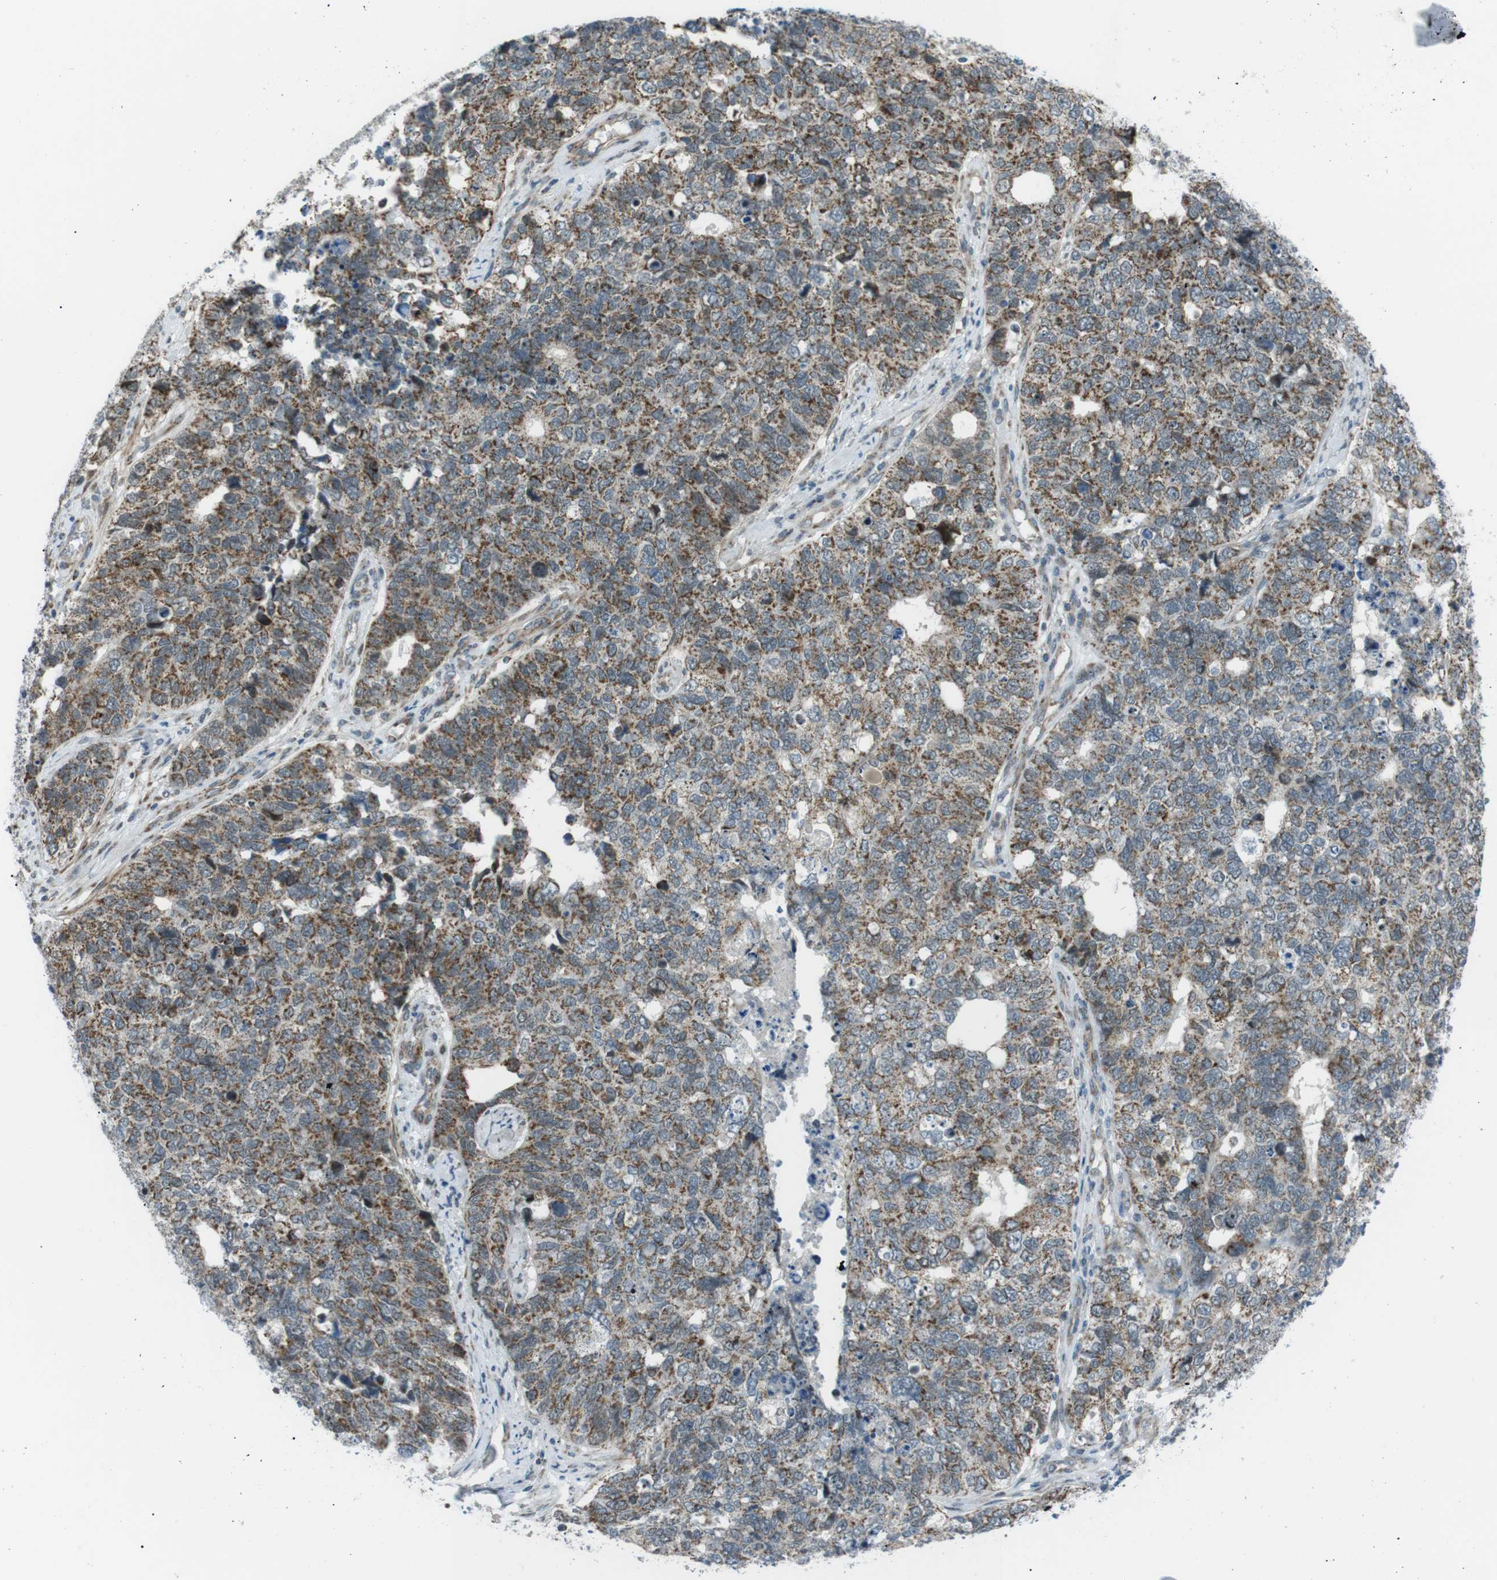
{"staining": {"intensity": "moderate", "quantity": ">75%", "location": "cytoplasmic/membranous"}, "tissue": "cervical cancer", "cell_type": "Tumor cells", "image_type": "cancer", "snomed": [{"axis": "morphology", "description": "Squamous cell carcinoma, NOS"}, {"axis": "topography", "description": "Cervix"}], "caption": "High-magnification brightfield microscopy of cervical cancer stained with DAB (3,3'-diaminobenzidine) (brown) and counterstained with hematoxylin (blue). tumor cells exhibit moderate cytoplasmic/membranous staining is identified in approximately>75% of cells.", "gene": "ARID5B", "patient": {"sex": "female", "age": 63}}